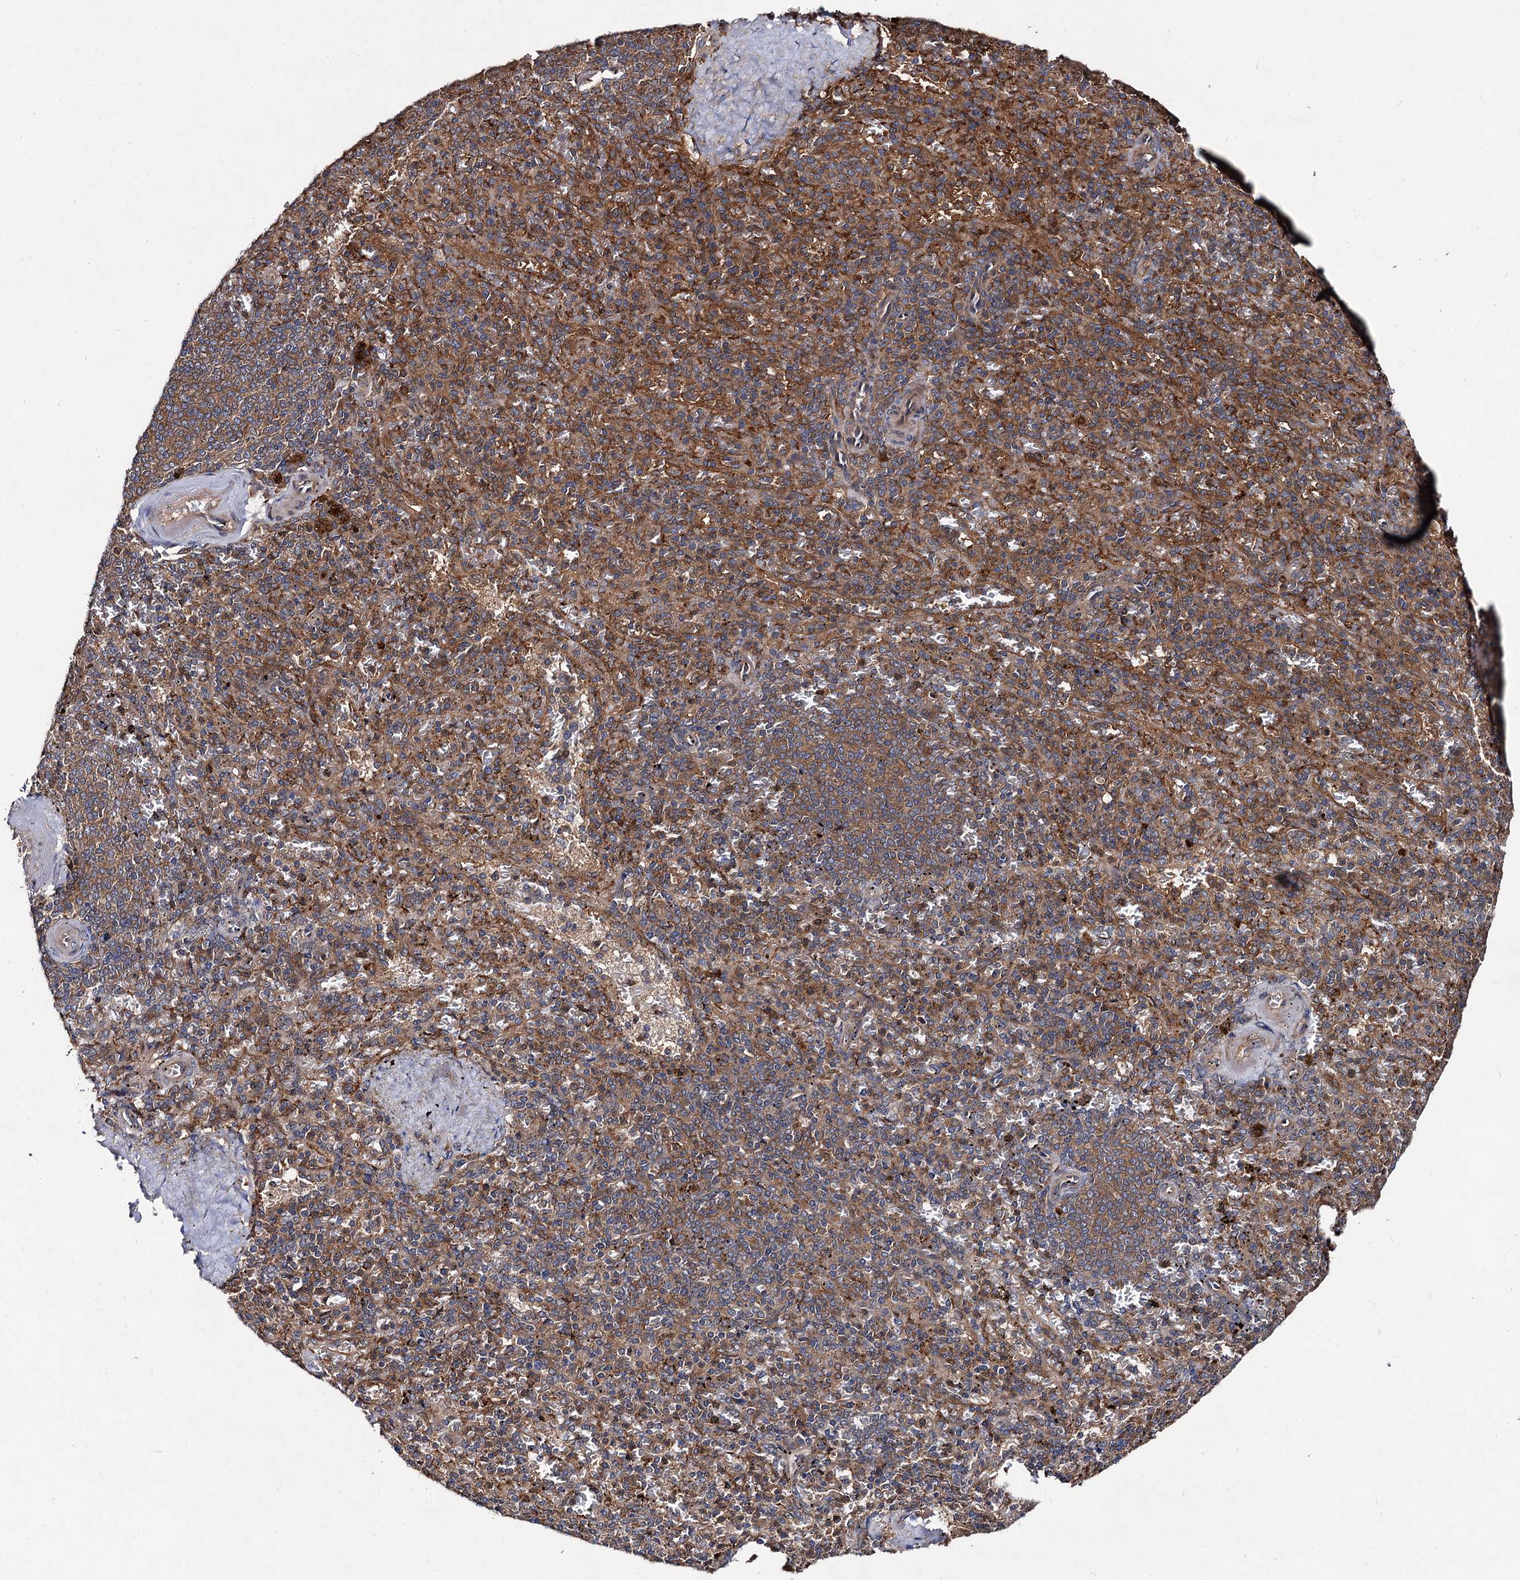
{"staining": {"intensity": "moderate", "quantity": "25%-75%", "location": "cytoplasmic/membranous"}, "tissue": "spleen", "cell_type": "Cells in red pulp", "image_type": "normal", "snomed": [{"axis": "morphology", "description": "Normal tissue, NOS"}, {"axis": "topography", "description": "Spleen"}], "caption": "Human spleen stained with a brown dye exhibits moderate cytoplasmic/membranous positive positivity in approximately 25%-75% of cells in red pulp.", "gene": "VPS29", "patient": {"sex": "male", "age": 82}}